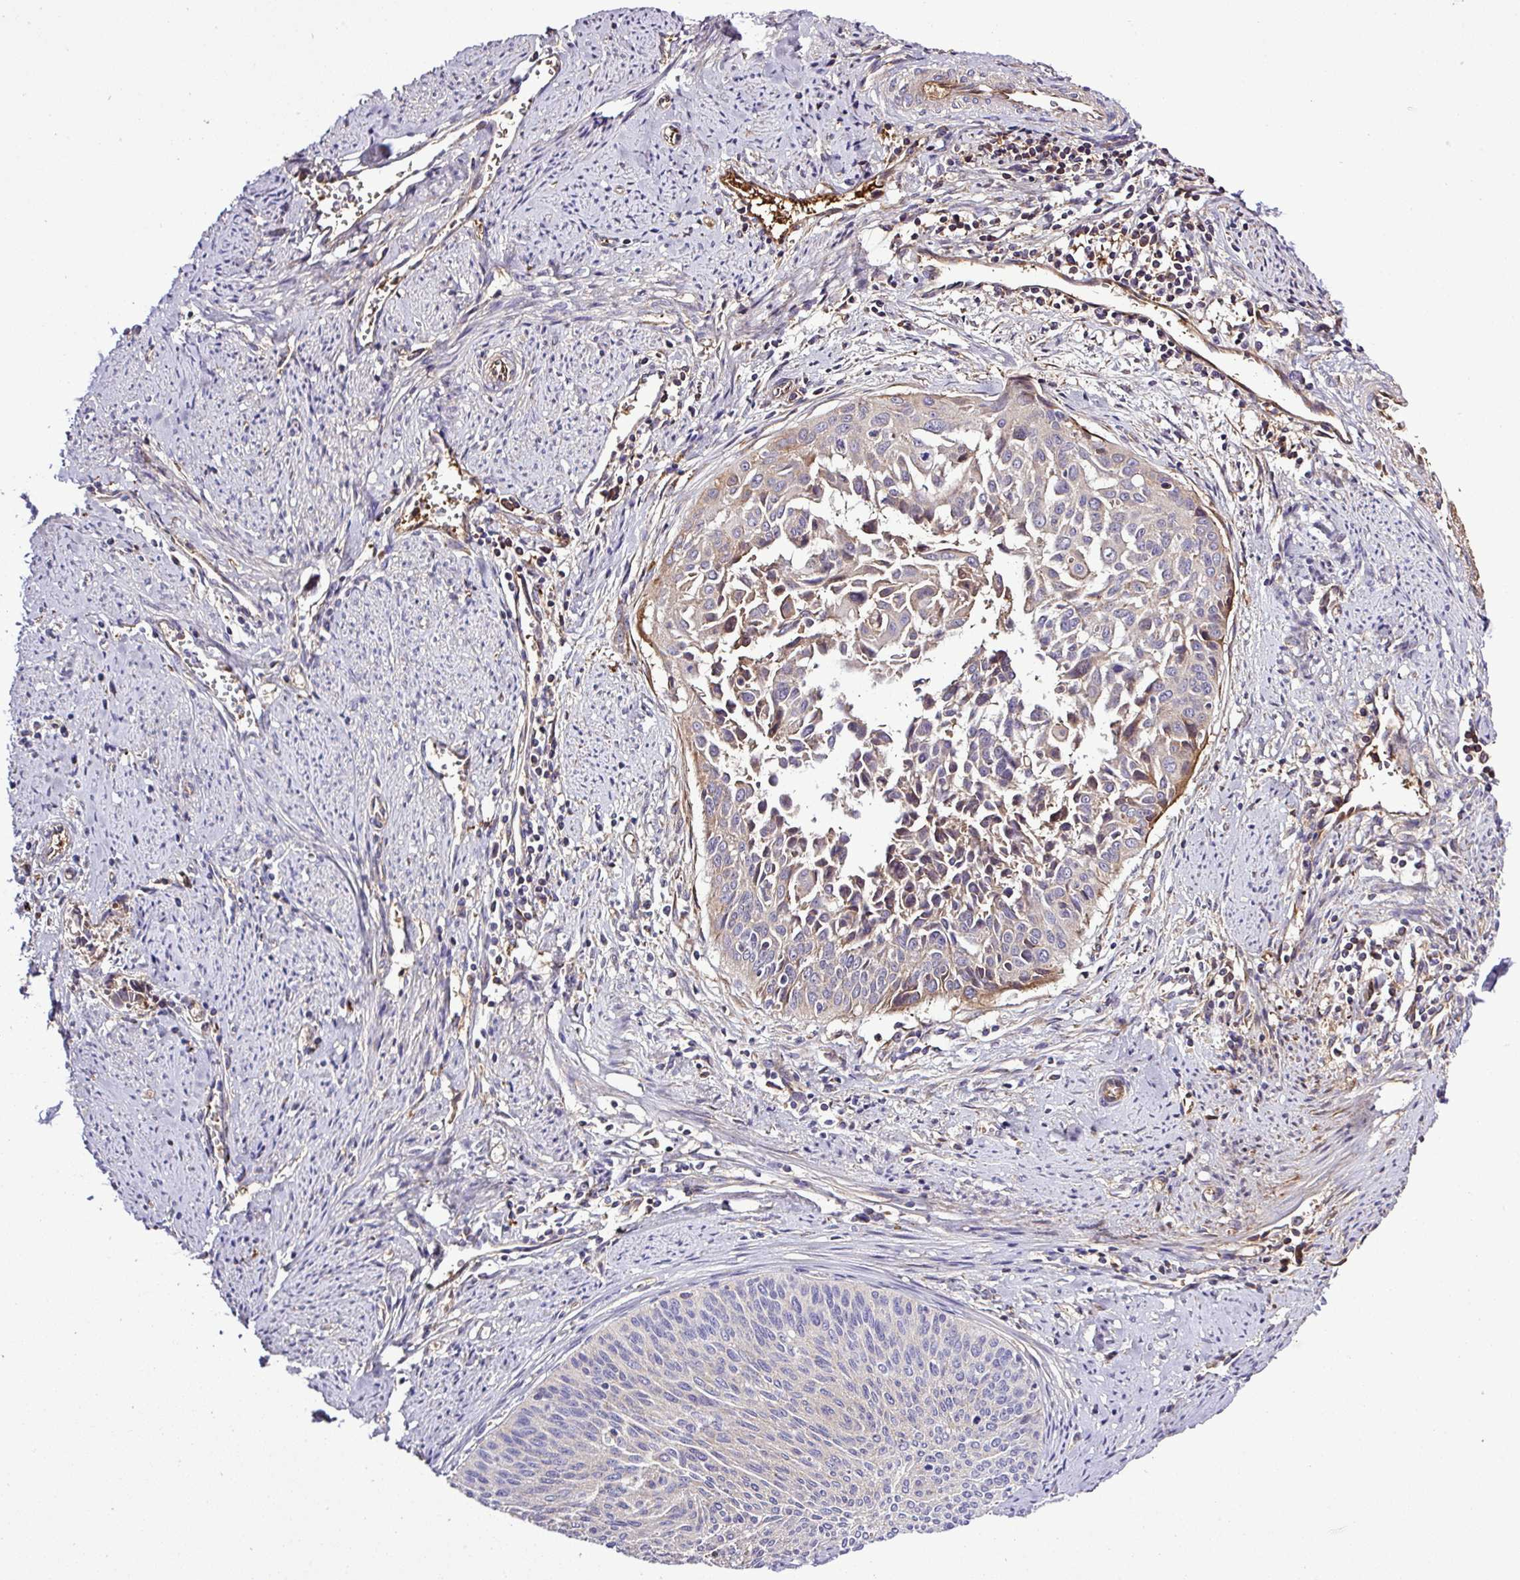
{"staining": {"intensity": "weak", "quantity": "<25%", "location": "cytoplasmic/membranous"}, "tissue": "cervical cancer", "cell_type": "Tumor cells", "image_type": "cancer", "snomed": [{"axis": "morphology", "description": "Squamous cell carcinoma, NOS"}, {"axis": "topography", "description": "Cervix"}], "caption": "Human squamous cell carcinoma (cervical) stained for a protein using immunohistochemistry (IHC) exhibits no staining in tumor cells.", "gene": "CWH43", "patient": {"sex": "female", "age": 55}}